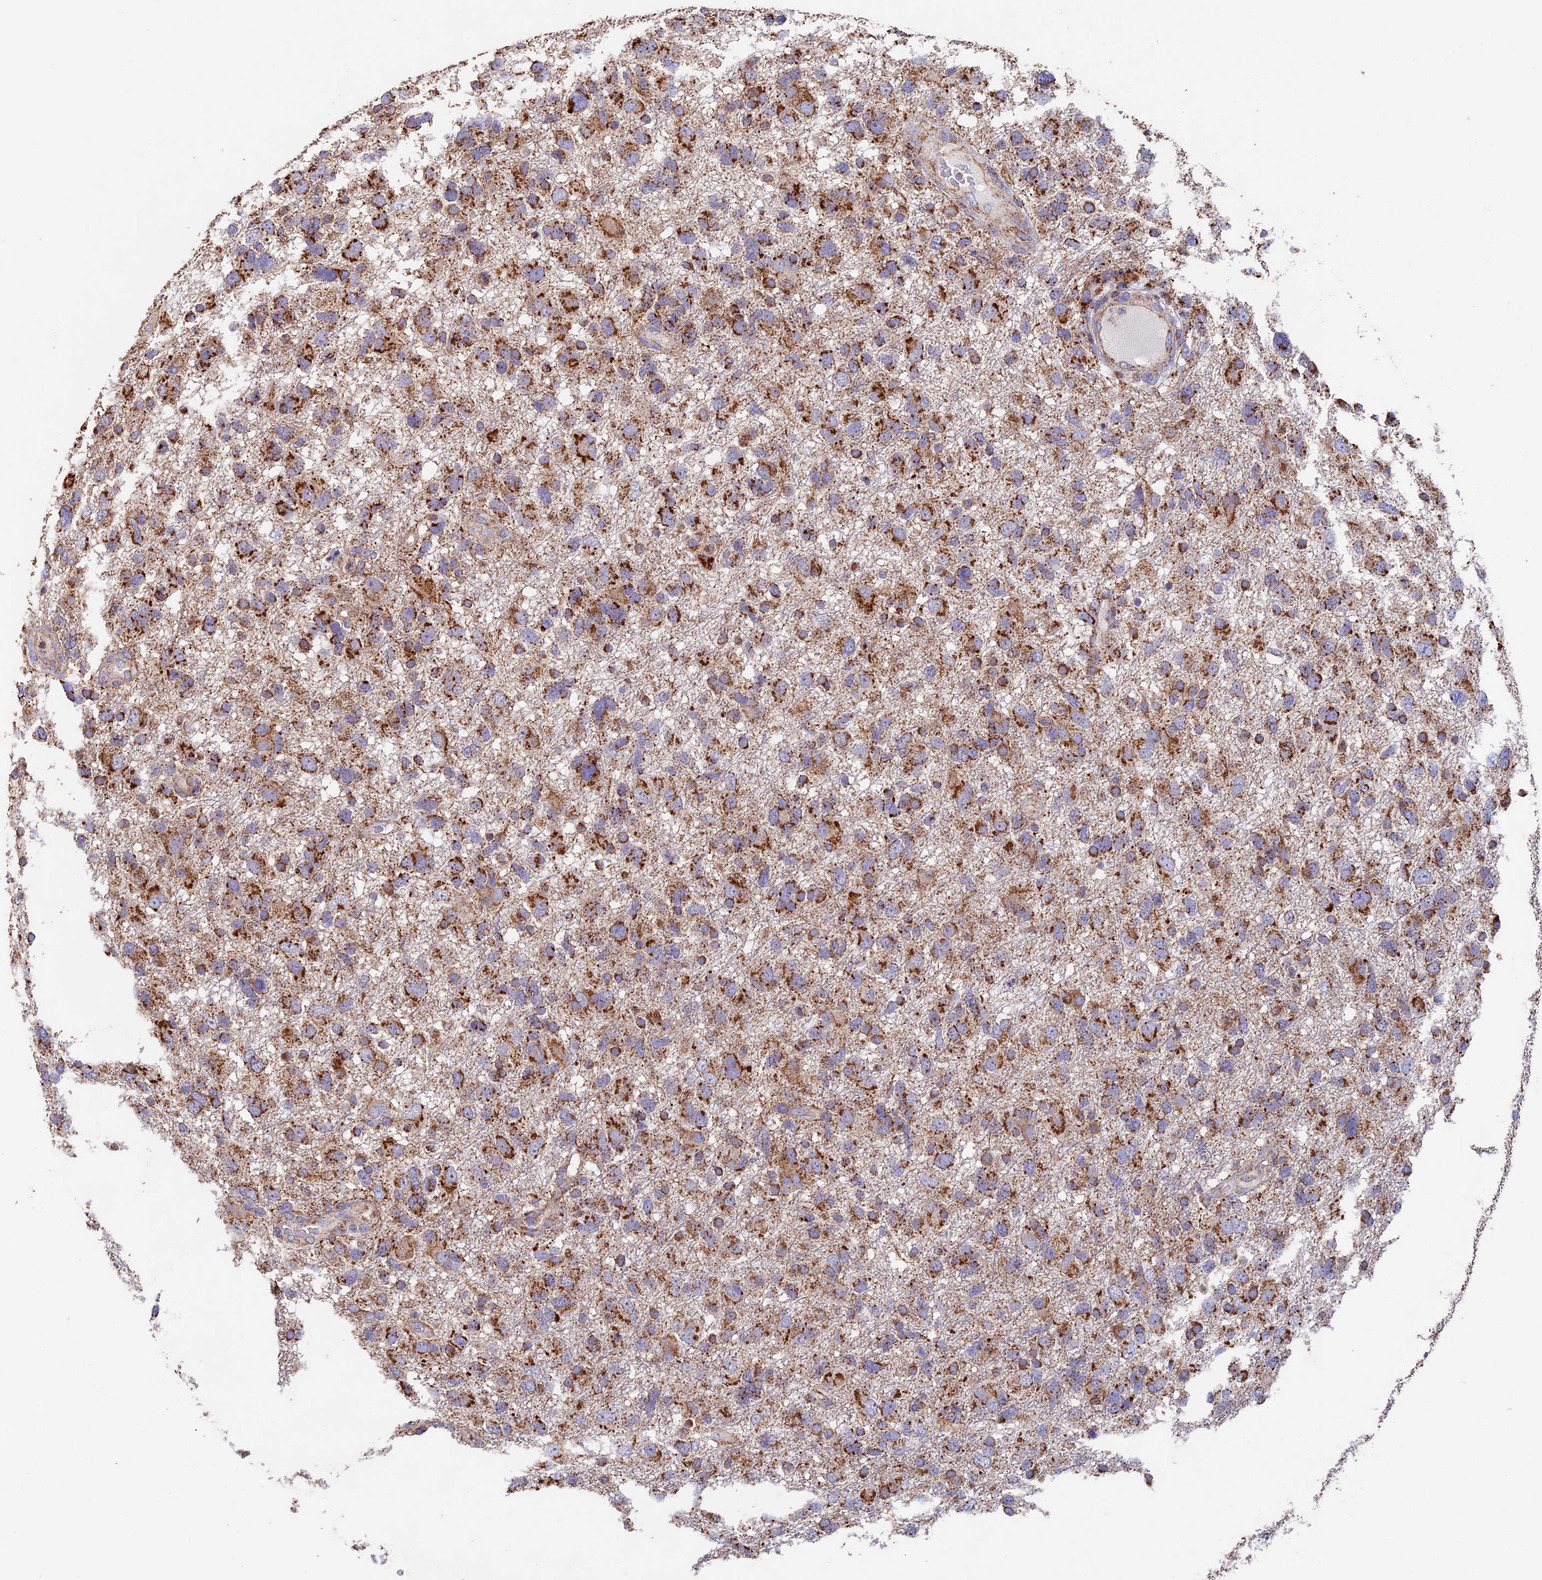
{"staining": {"intensity": "strong", "quantity": ">75%", "location": "cytoplasmic/membranous"}, "tissue": "glioma", "cell_type": "Tumor cells", "image_type": "cancer", "snomed": [{"axis": "morphology", "description": "Glioma, malignant, High grade"}, {"axis": "topography", "description": "Brain"}], "caption": "Approximately >75% of tumor cells in human malignant high-grade glioma display strong cytoplasmic/membranous protein staining as visualized by brown immunohistochemical staining.", "gene": "ADAT1", "patient": {"sex": "male", "age": 61}}